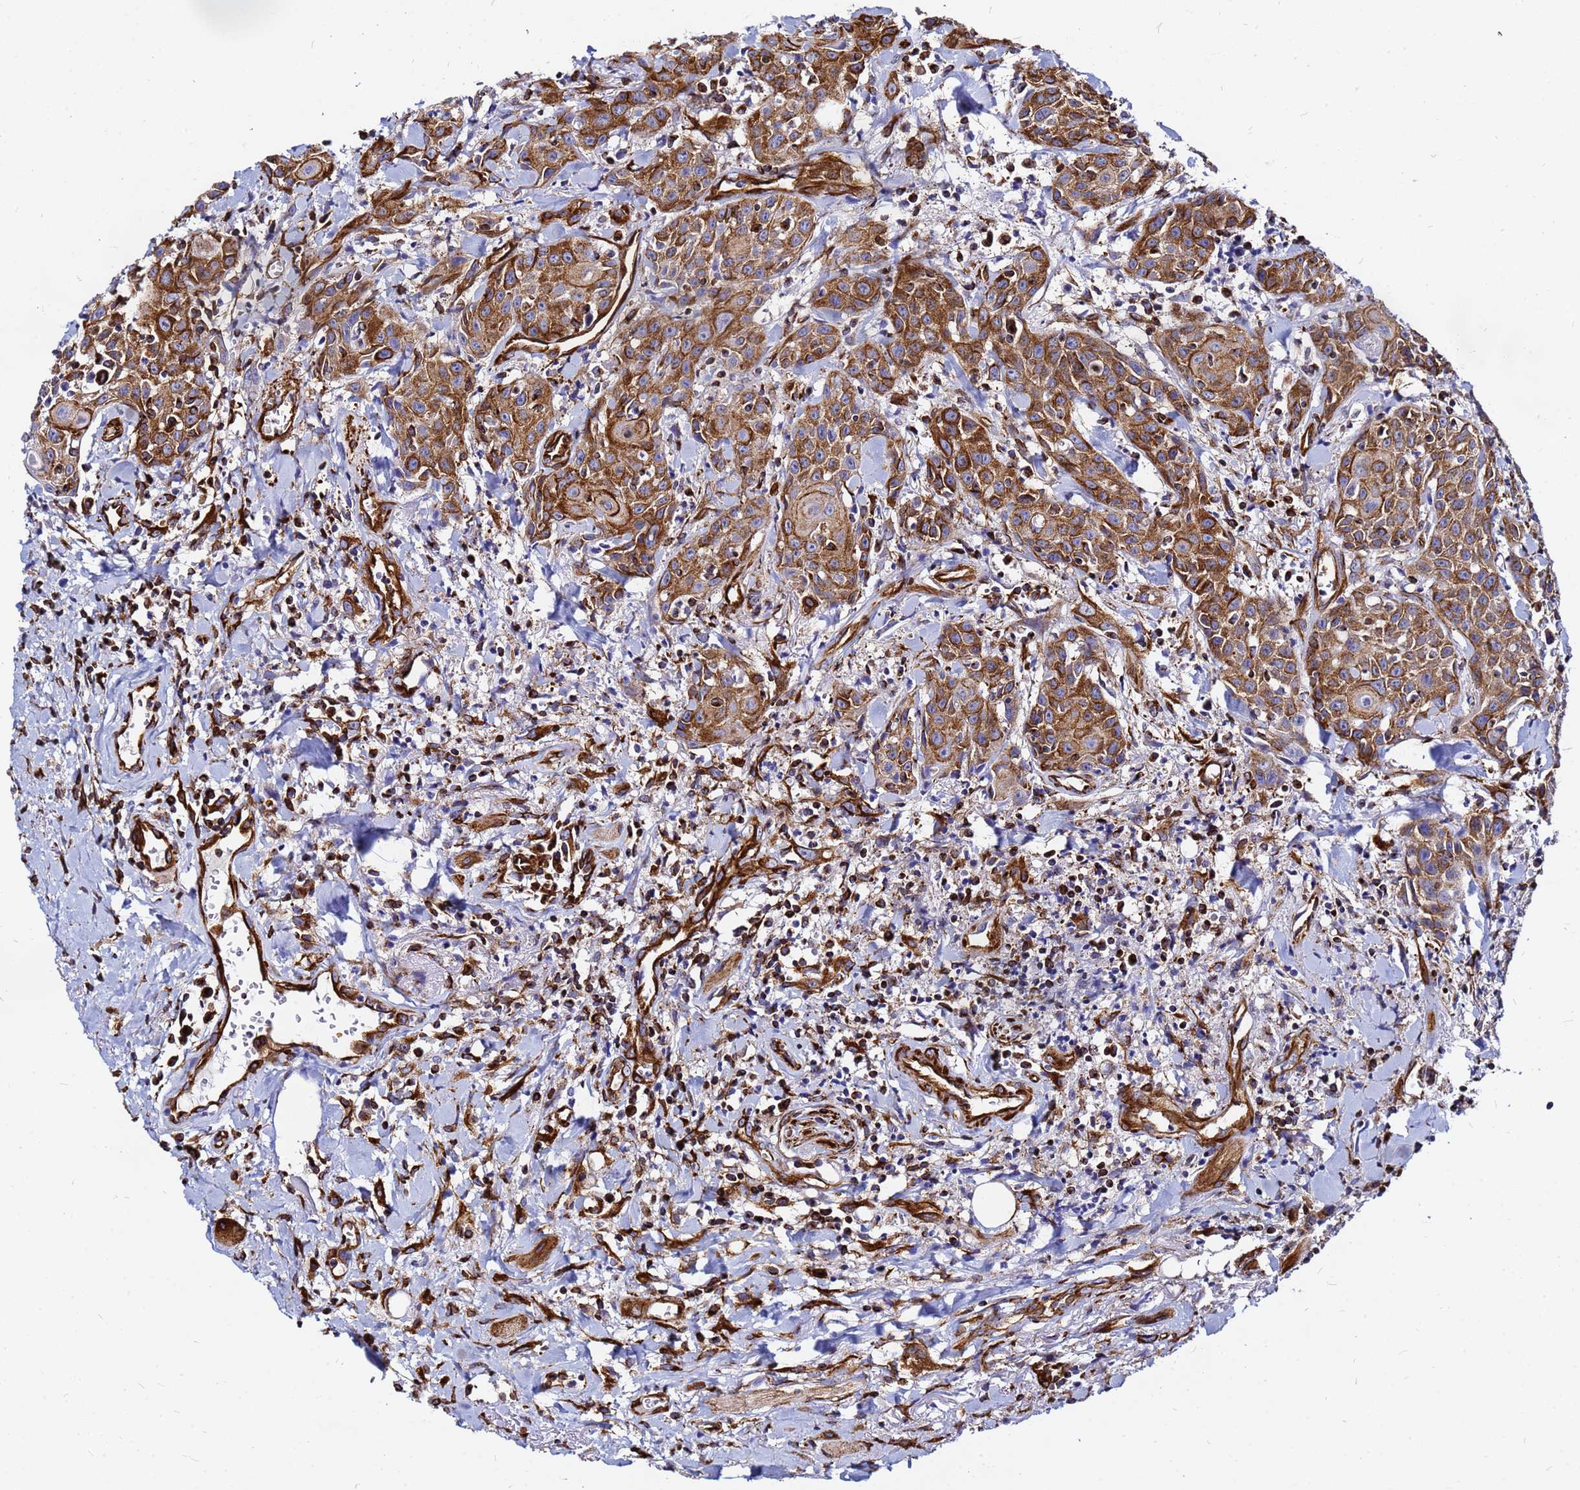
{"staining": {"intensity": "moderate", "quantity": "25%-75%", "location": "cytoplasmic/membranous"}, "tissue": "head and neck cancer", "cell_type": "Tumor cells", "image_type": "cancer", "snomed": [{"axis": "morphology", "description": "Squamous cell carcinoma, NOS"}, {"axis": "topography", "description": "Oral tissue"}, {"axis": "topography", "description": "Head-Neck"}], "caption": "A medium amount of moderate cytoplasmic/membranous staining is seen in about 25%-75% of tumor cells in head and neck cancer (squamous cell carcinoma) tissue. Nuclei are stained in blue.", "gene": "TUBA8", "patient": {"sex": "female", "age": 82}}